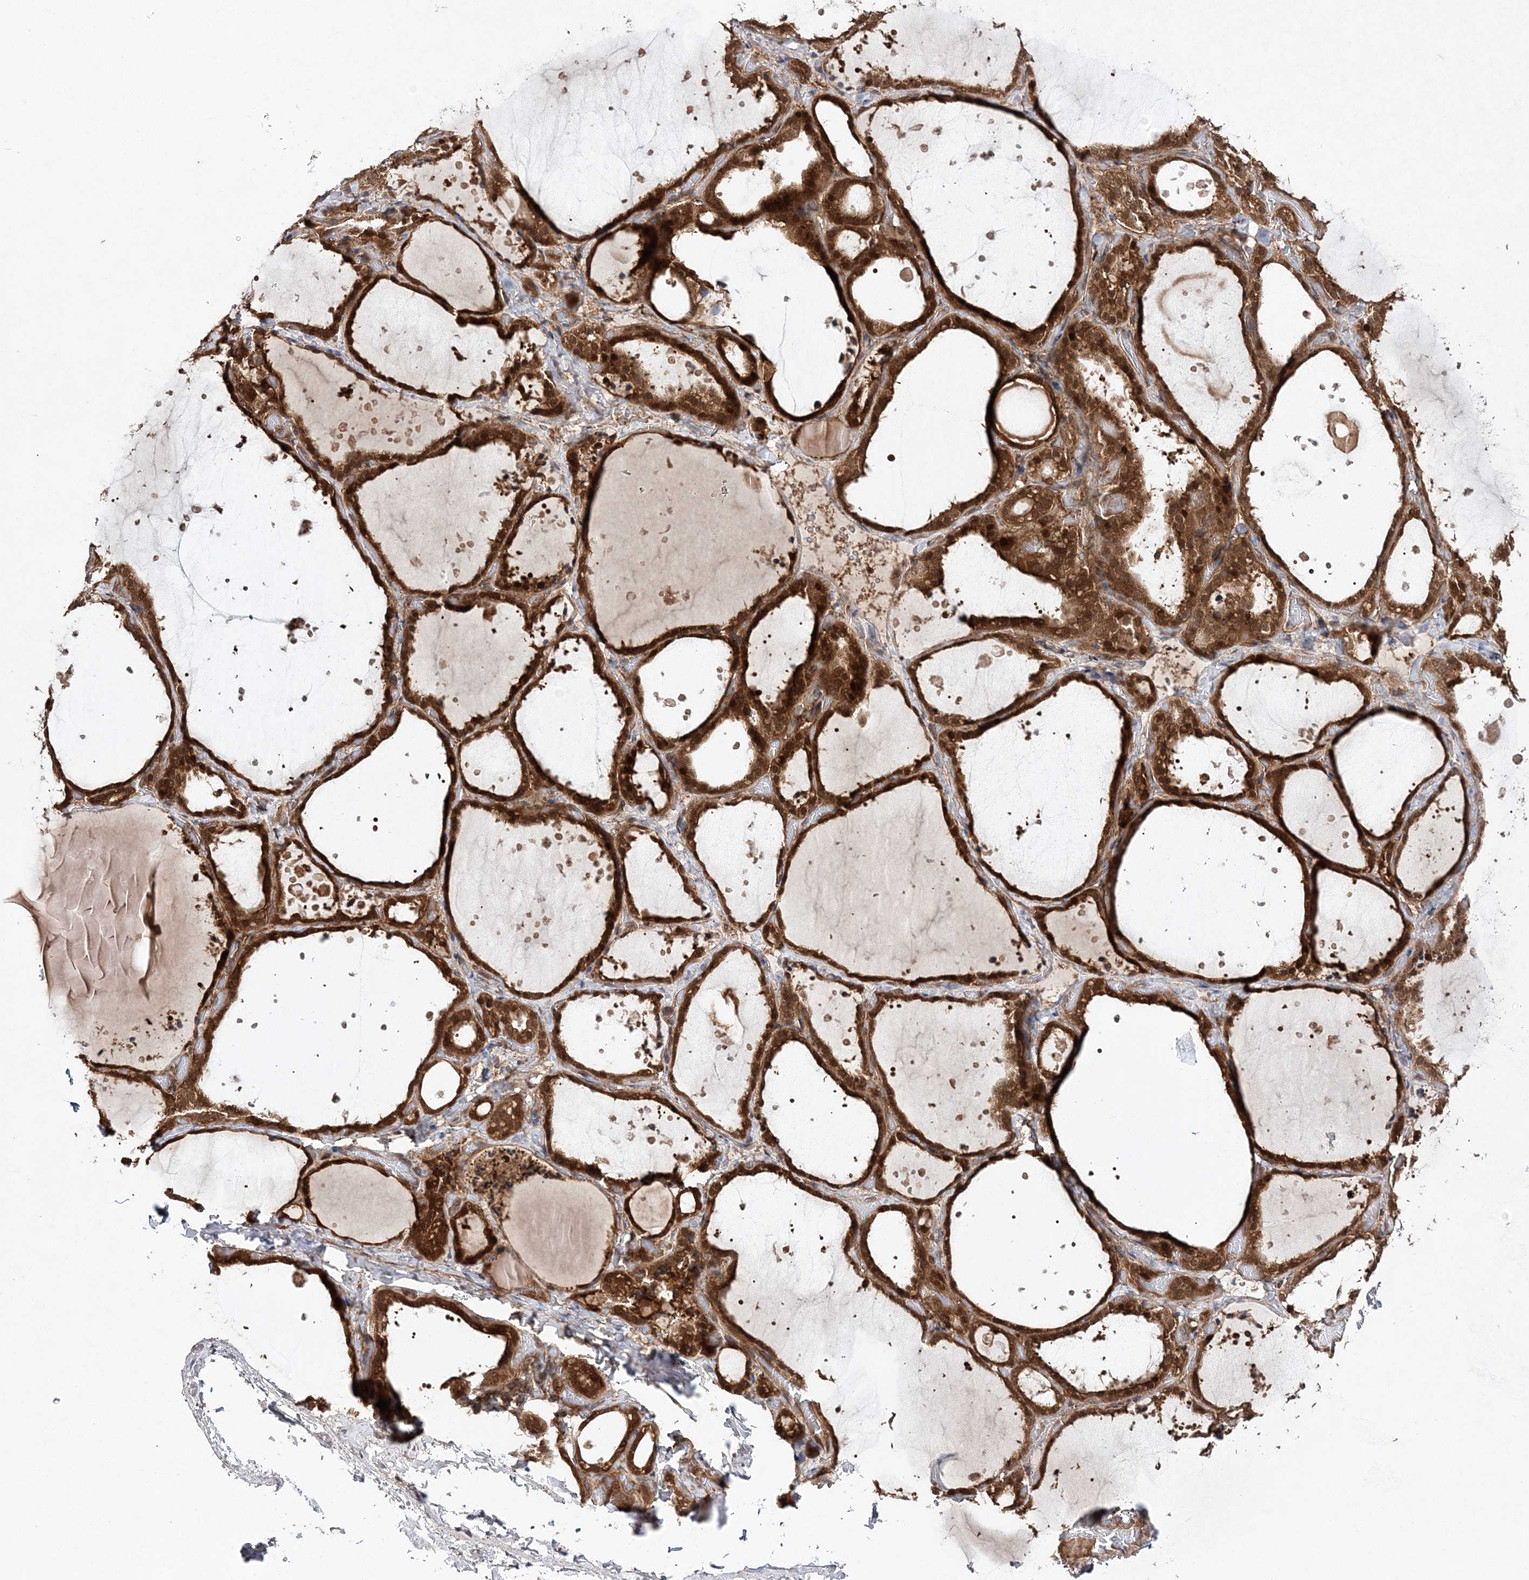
{"staining": {"intensity": "strong", "quantity": ">75%", "location": "cytoplasmic/membranous"}, "tissue": "thyroid gland", "cell_type": "Glandular cells", "image_type": "normal", "snomed": [{"axis": "morphology", "description": "Normal tissue, NOS"}, {"axis": "topography", "description": "Thyroid gland"}], "caption": "A photomicrograph of thyroid gland stained for a protein demonstrates strong cytoplasmic/membranous brown staining in glandular cells. (DAB IHC with brightfield microscopy, high magnification).", "gene": "TMEM9B", "patient": {"sex": "female", "age": 44}}